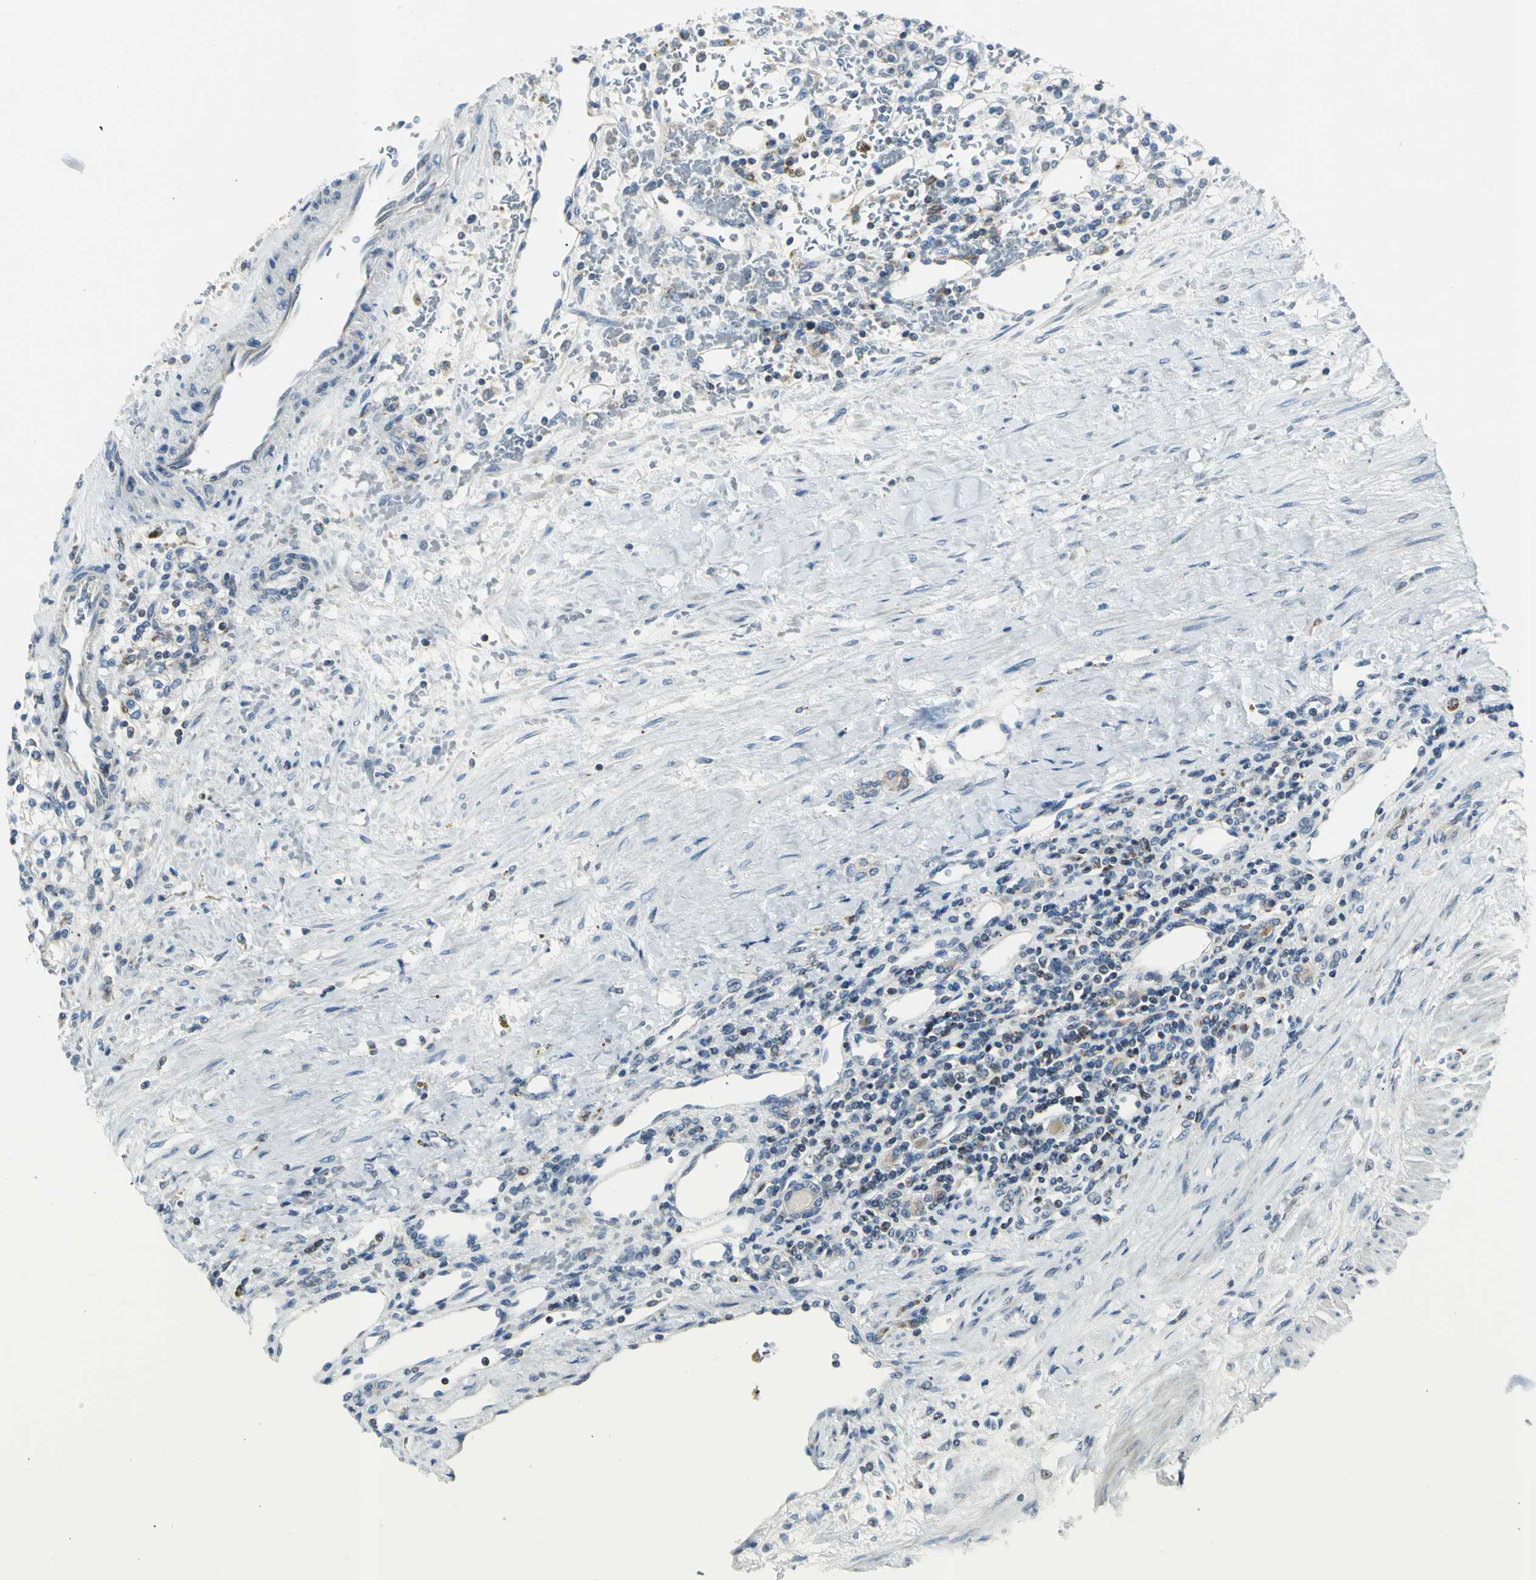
{"staining": {"intensity": "negative", "quantity": "none", "location": "none"}, "tissue": "renal cancer", "cell_type": "Tumor cells", "image_type": "cancer", "snomed": [{"axis": "morphology", "description": "Normal tissue, NOS"}, {"axis": "morphology", "description": "Adenocarcinoma, NOS"}, {"axis": "topography", "description": "Kidney"}], "caption": "This is an immunohistochemistry photomicrograph of renal adenocarcinoma. There is no expression in tumor cells.", "gene": "USP40", "patient": {"sex": "female", "age": 55}}